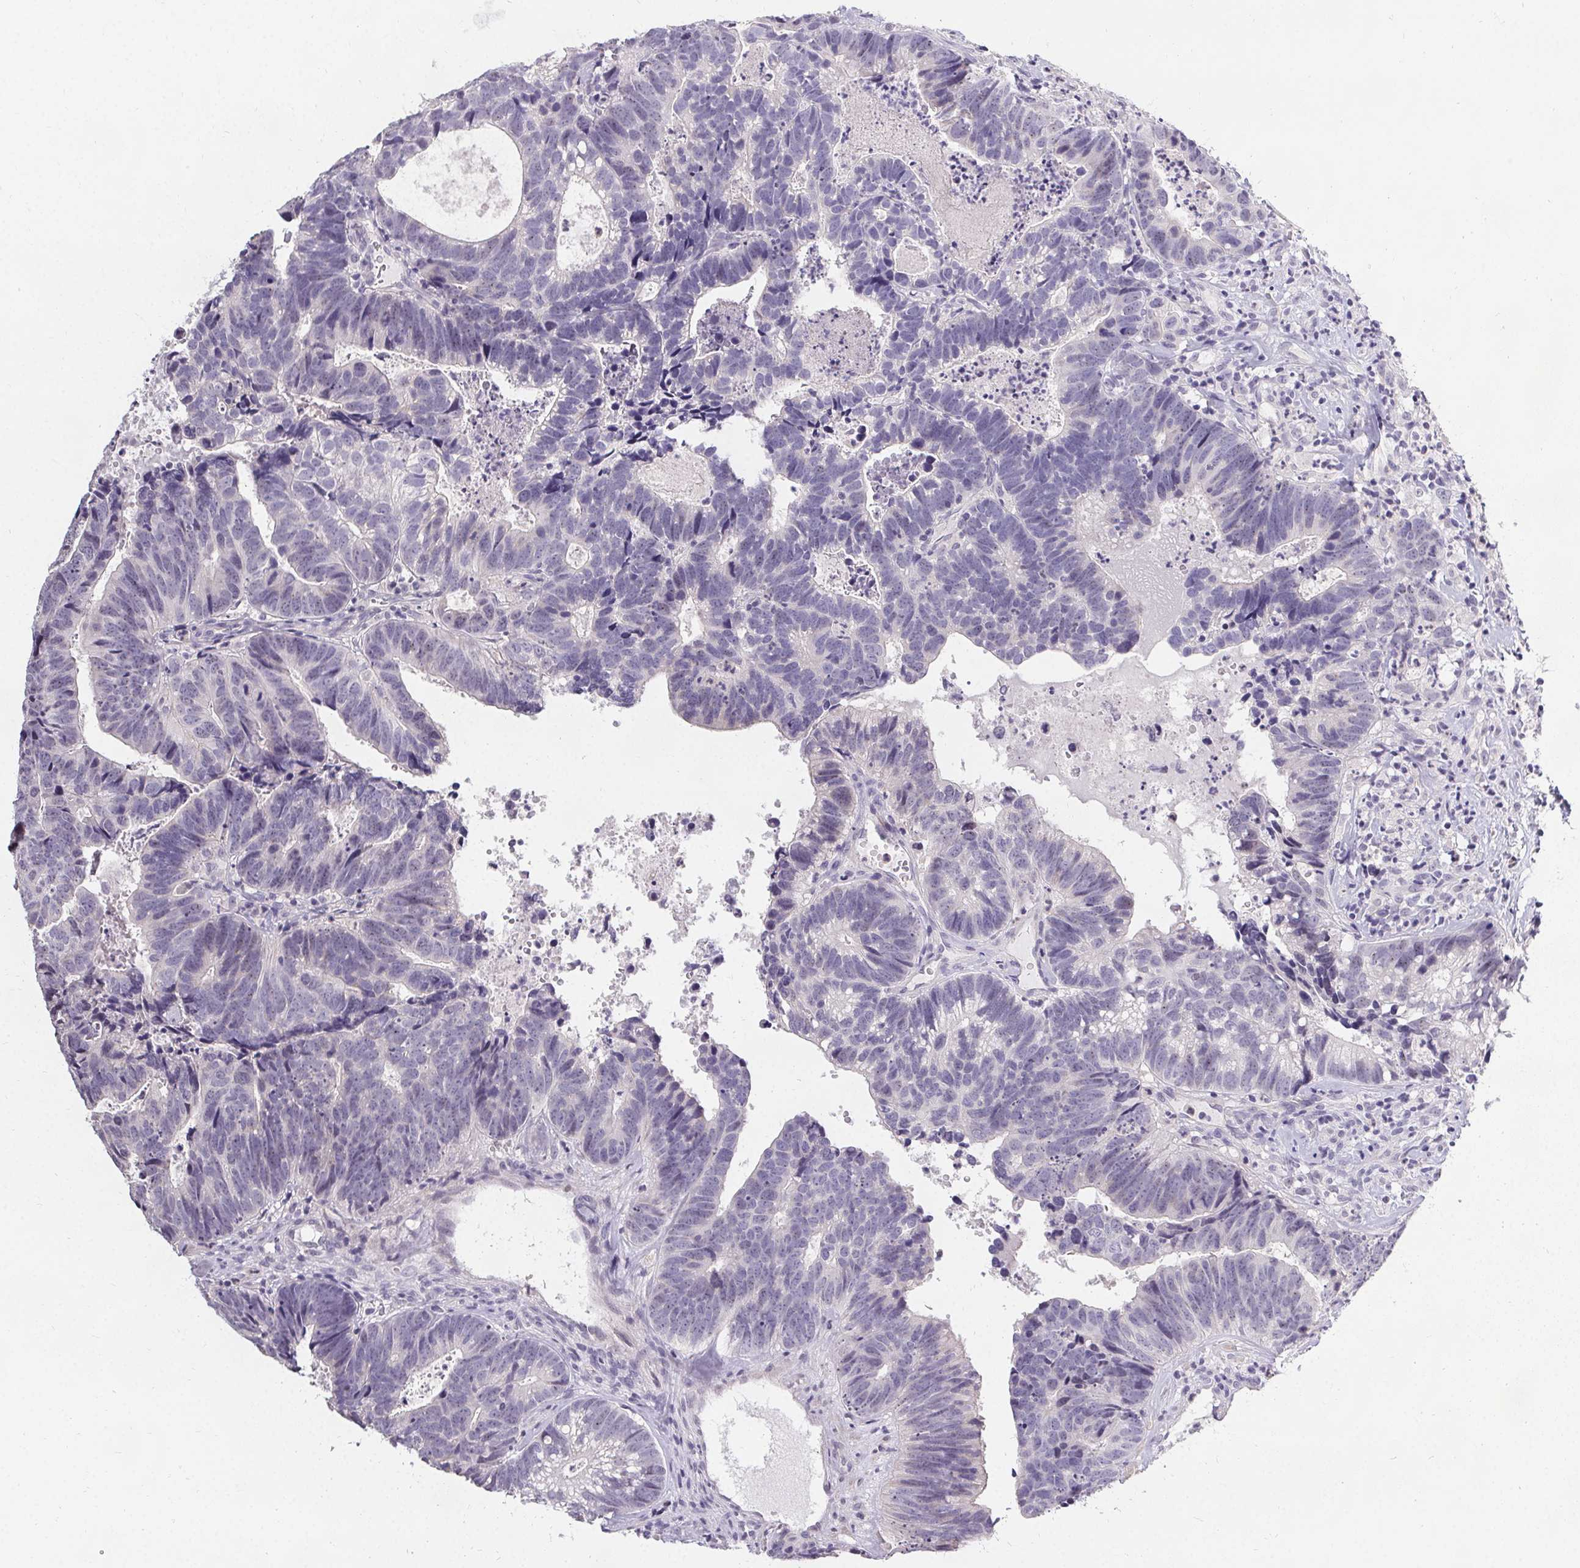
{"staining": {"intensity": "negative", "quantity": "none", "location": "none"}, "tissue": "head and neck cancer", "cell_type": "Tumor cells", "image_type": "cancer", "snomed": [{"axis": "morphology", "description": "Adenocarcinoma, NOS"}, {"axis": "topography", "description": "Head-Neck"}], "caption": "Tumor cells show no significant positivity in head and neck adenocarcinoma.", "gene": "PMEL", "patient": {"sex": "male", "age": 62}}